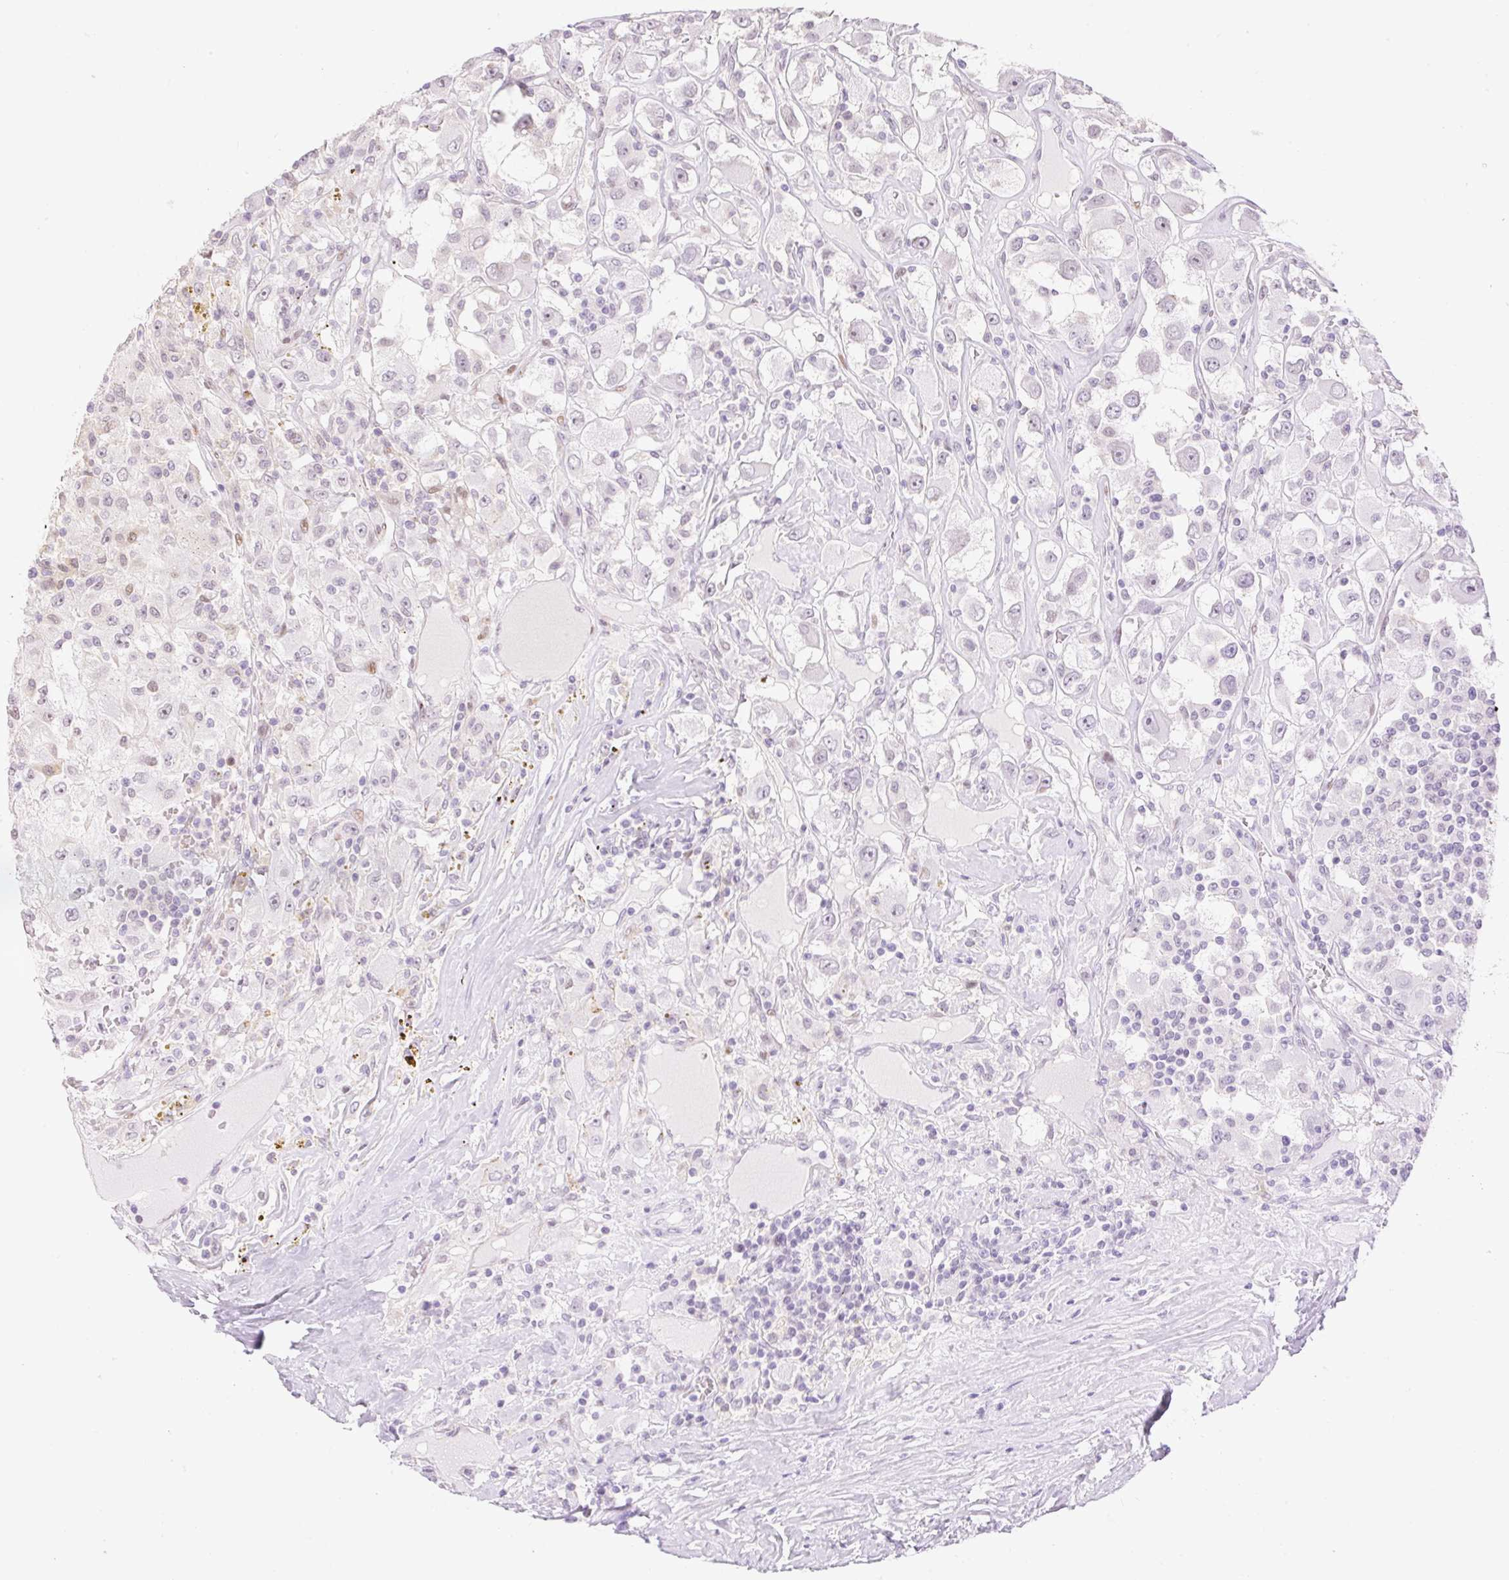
{"staining": {"intensity": "negative", "quantity": "none", "location": "none"}, "tissue": "renal cancer", "cell_type": "Tumor cells", "image_type": "cancer", "snomed": [{"axis": "morphology", "description": "Adenocarcinoma, NOS"}, {"axis": "topography", "description": "Kidney"}], "caption": "A micrograph of adenocarcinoma (renal) stained for a protein shows no brown staining in tumor cells.", "gene": "RIPPLY3", "patient": {"sex": "female", "age": 67}}